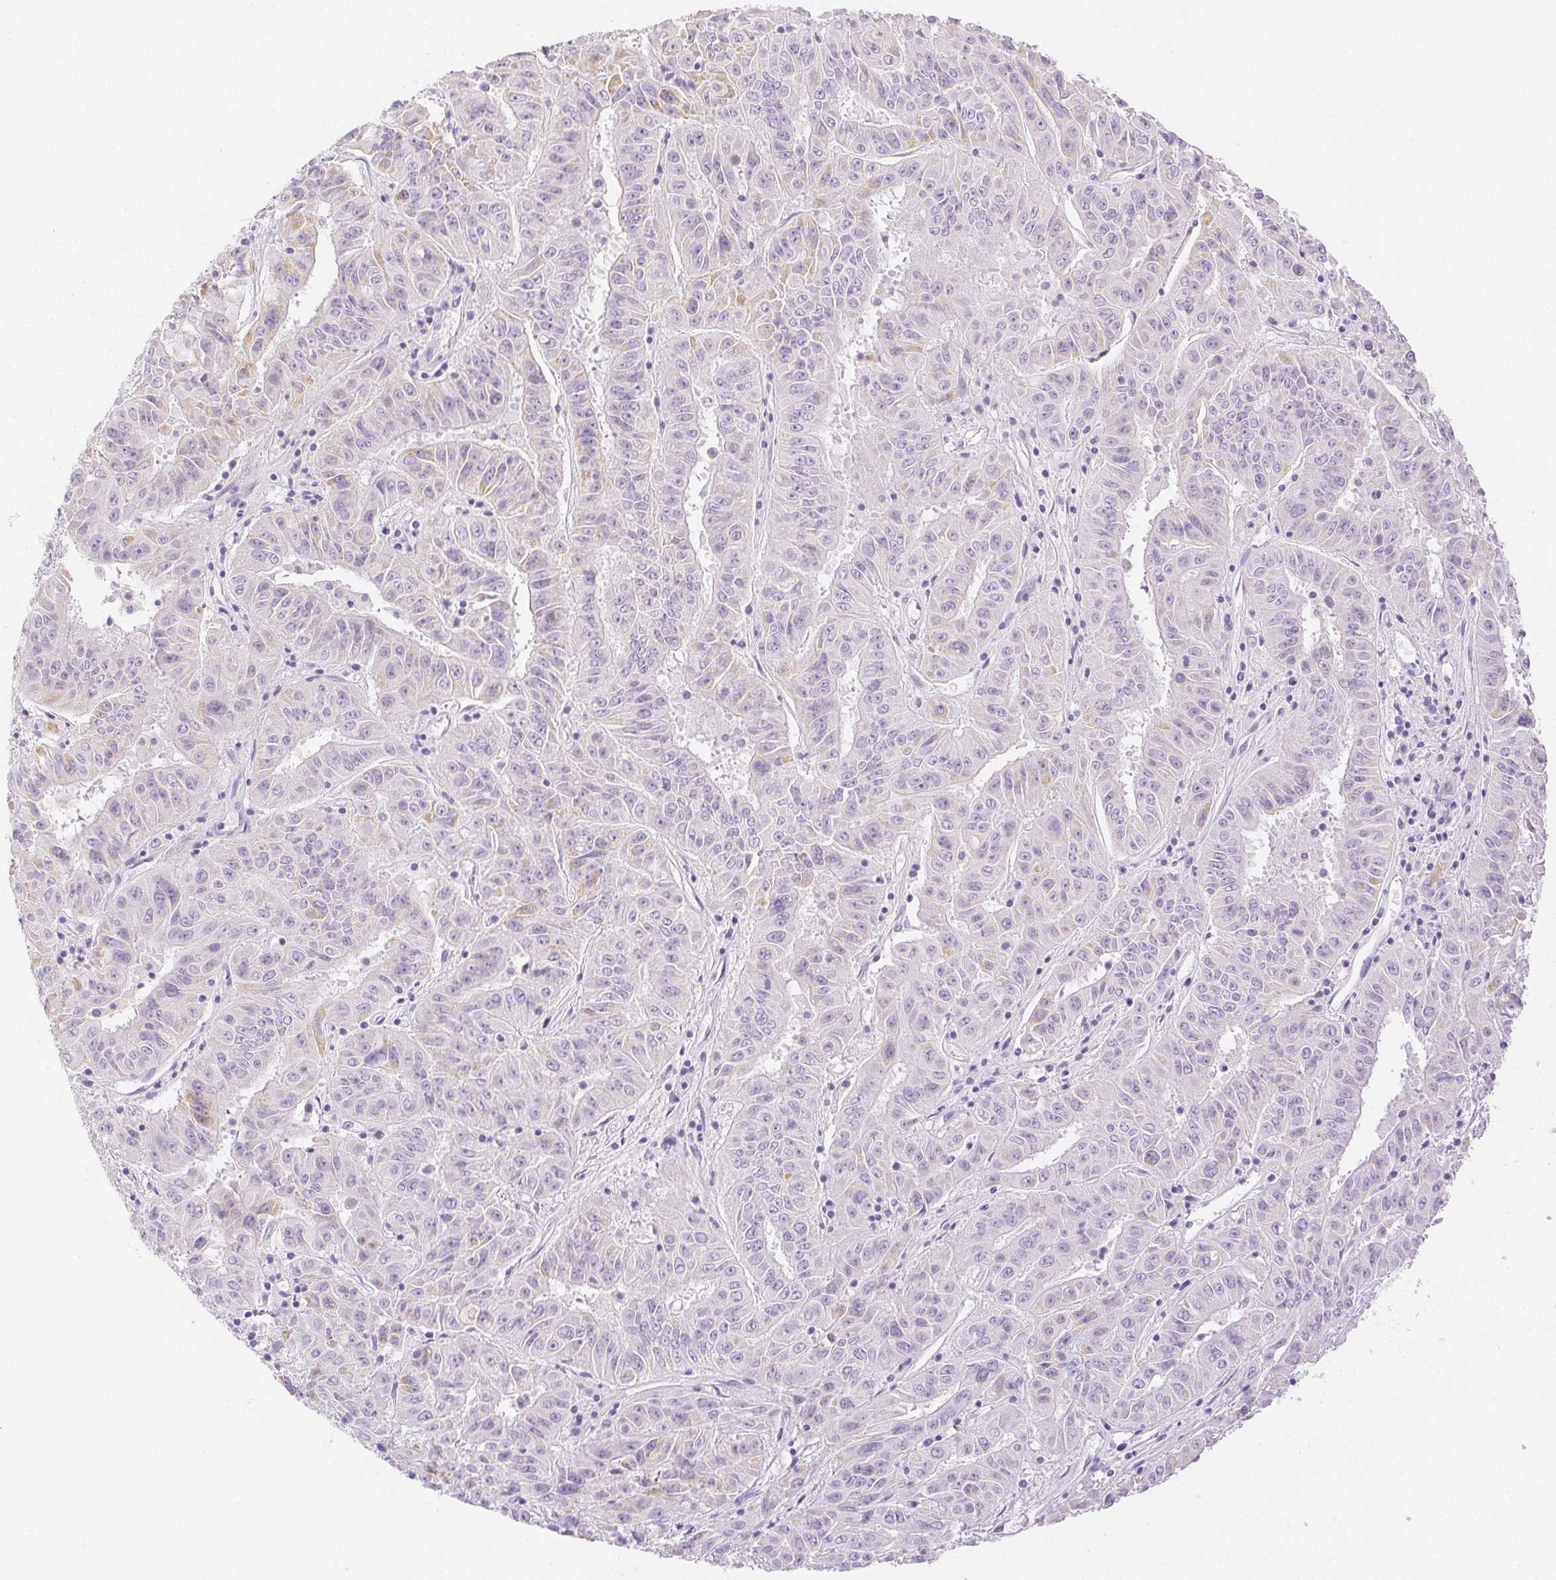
{"staining": {"intensity": "negative", "quantity": "none", "location": "none"}, "tissue": "pancreatic cancer", "cell_type": "Tumor cells", "image_type": "cancer", "snomed": [{"axis": "morphology", "description": "Adenocarcinoma, NOS"}, {"axis": "topography", "description": "Pancreas"}], "caption": "Immunohistochemistry (IHC) image of human pancreatic cancer stained for a protein (brown), which exhibits no expression in tumor cells.", "gene": "SPACA4", "patient": {"sex": "male", "age": 63}}